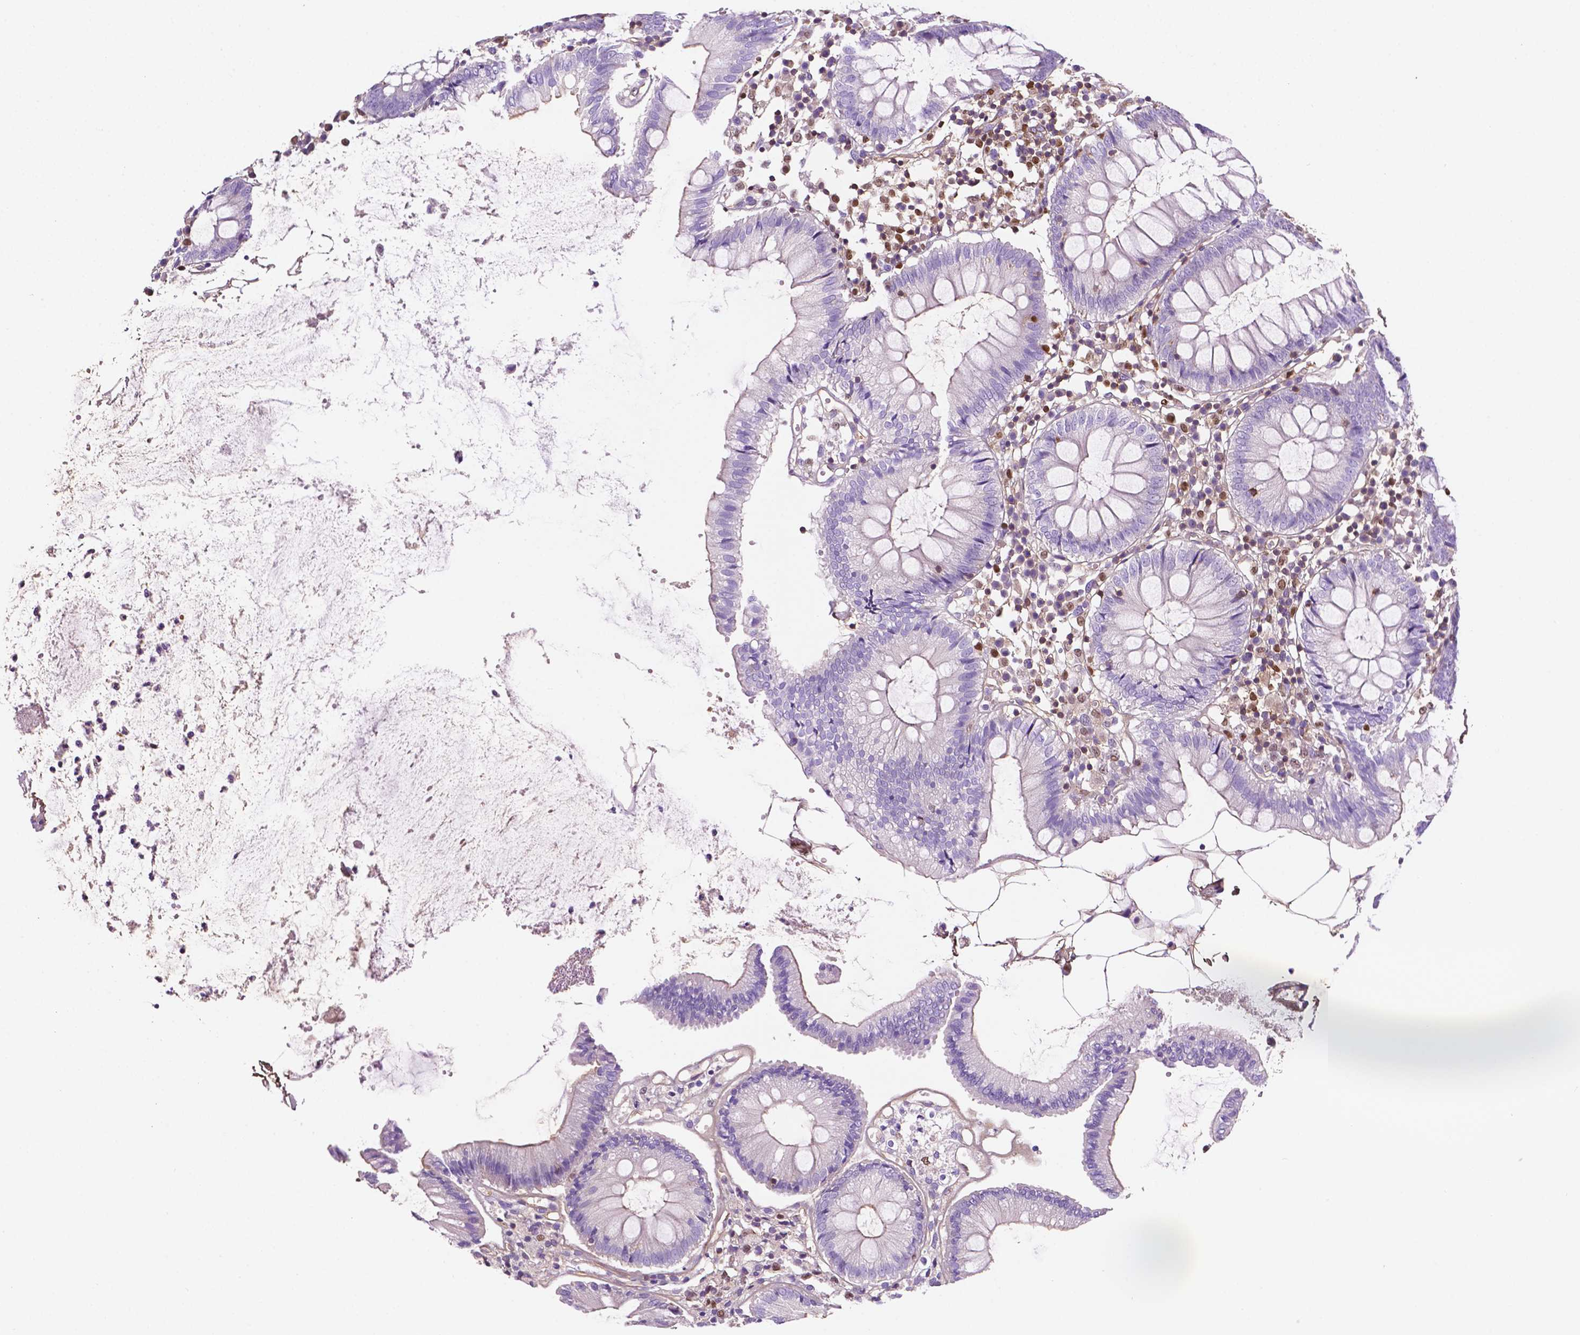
{"staining": {"intensity": "moderate", "quantity": ">75%", "location": "nuclear"}, "tissue": "colon", "cell_type": "Endothelial cells", "image_type": "normal", "snomed": [{"axis": "morphology", "description": "Normal tissue, NOS"}, {"axis": "morphology", "description": "Adenocarcinoma, NOS"}, {"axis": "topography", "description": "Colon"}], "caption": "Human colon stained for a protein (brown) reveals moderate nuclear positive positivity in about >75% of endothelial cells.", "gene": "DCN", "patient": {"sex": "male", "age": 83}}